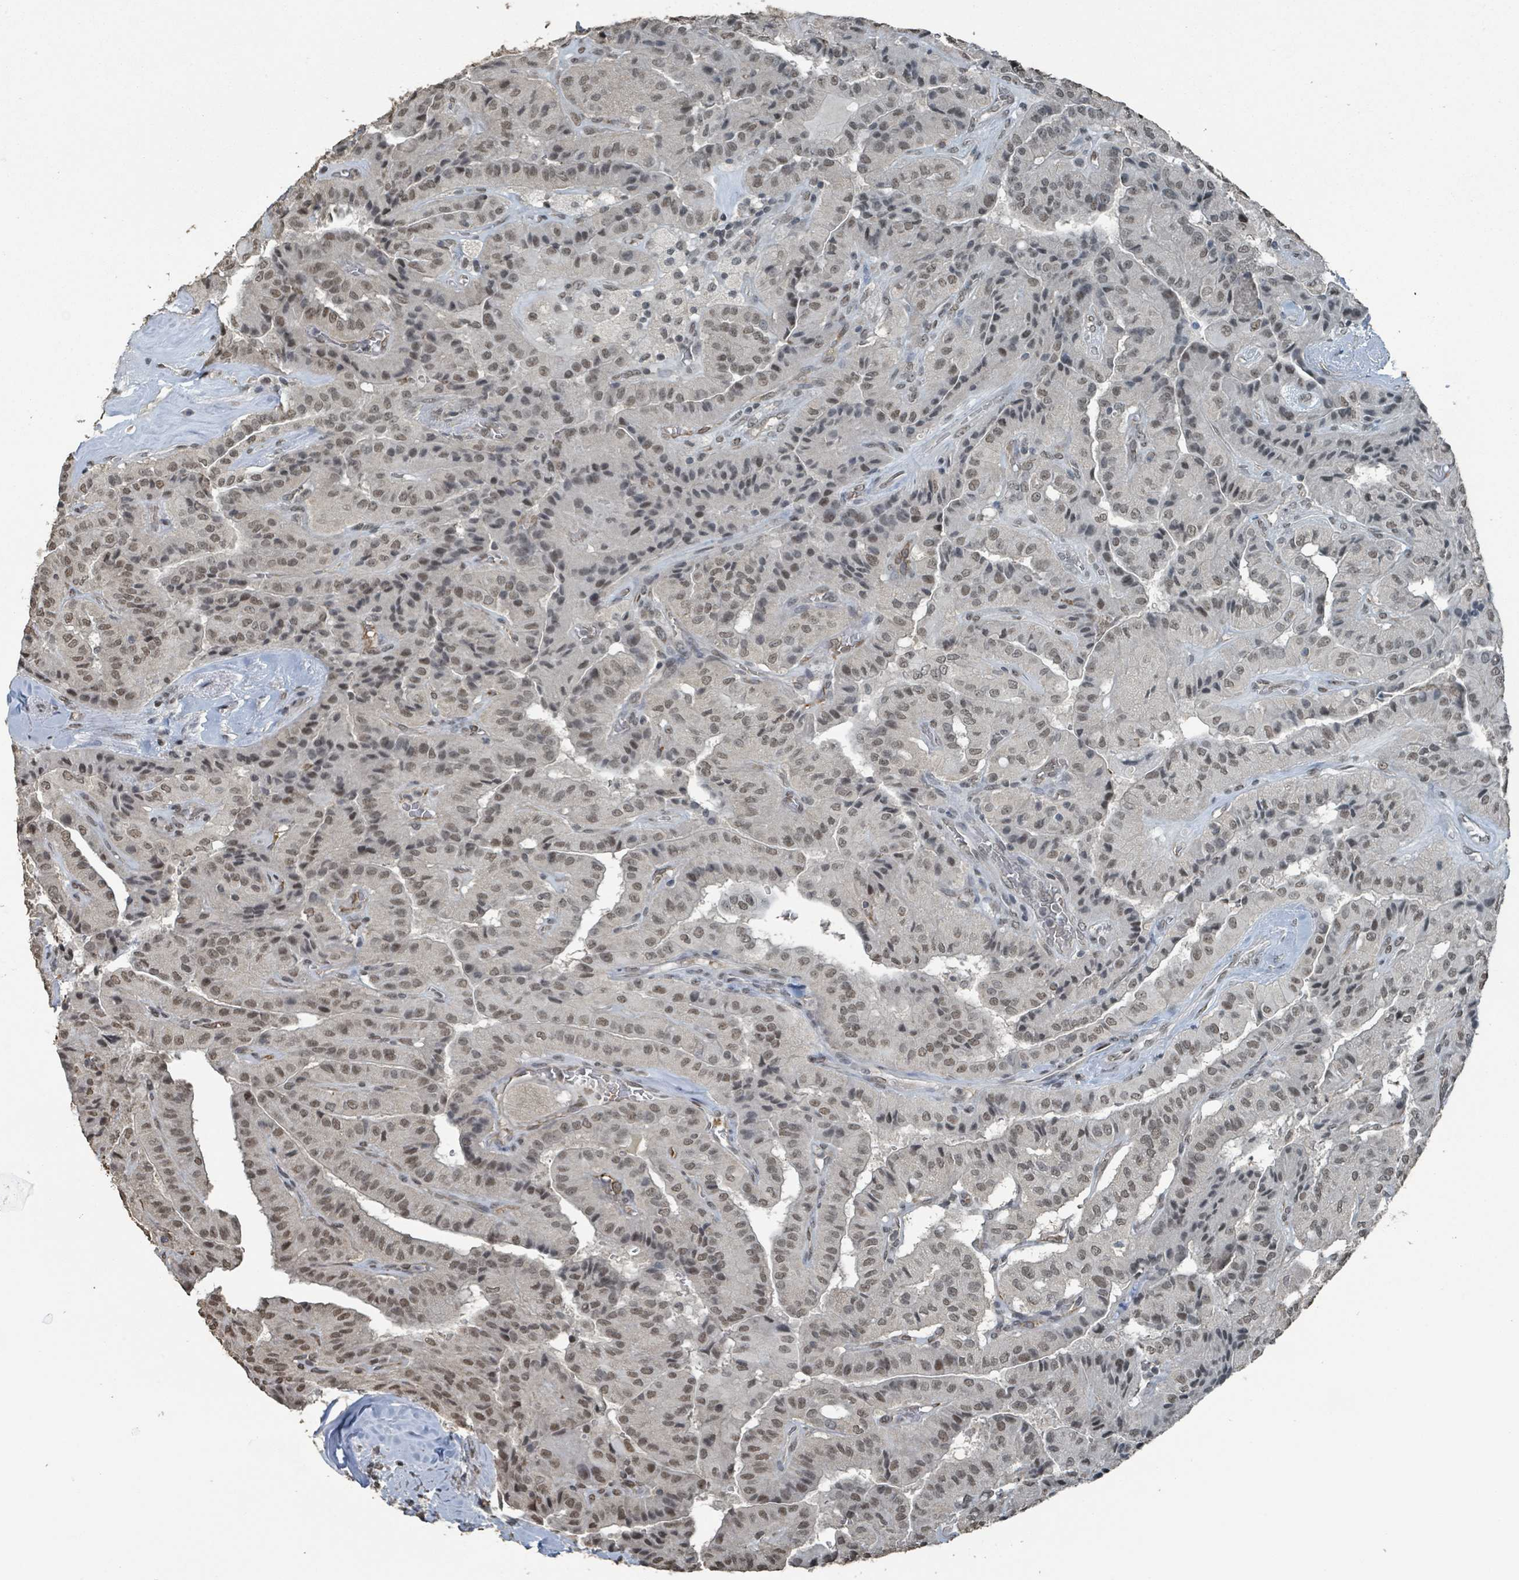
{"staining": {"intensity": "moderate", "quantity": ">75%", "location": "nuclear"}, "tissue": "thyroid cancer", "cell_type": "Tumor cells", "image_type": "cancer", "snomed": [{"axis": "morphology", "description": "Normal tissue, NOS"}, {"axis": "morphology", "description": "Papillary adenocarcinoma, NOS"}, {"axis": "topography", "description": "Thyroid gland"}], "caption": "This photomicrograph displays immunohistochemistry (IHC) staining of thyroid cancer (papillary adenocarcinoma), with medium moderate nuclear positivity in approximately >75% of tumor cells.", "gene": "PHIP", "patient": {"sex": "female", "age": 59}}